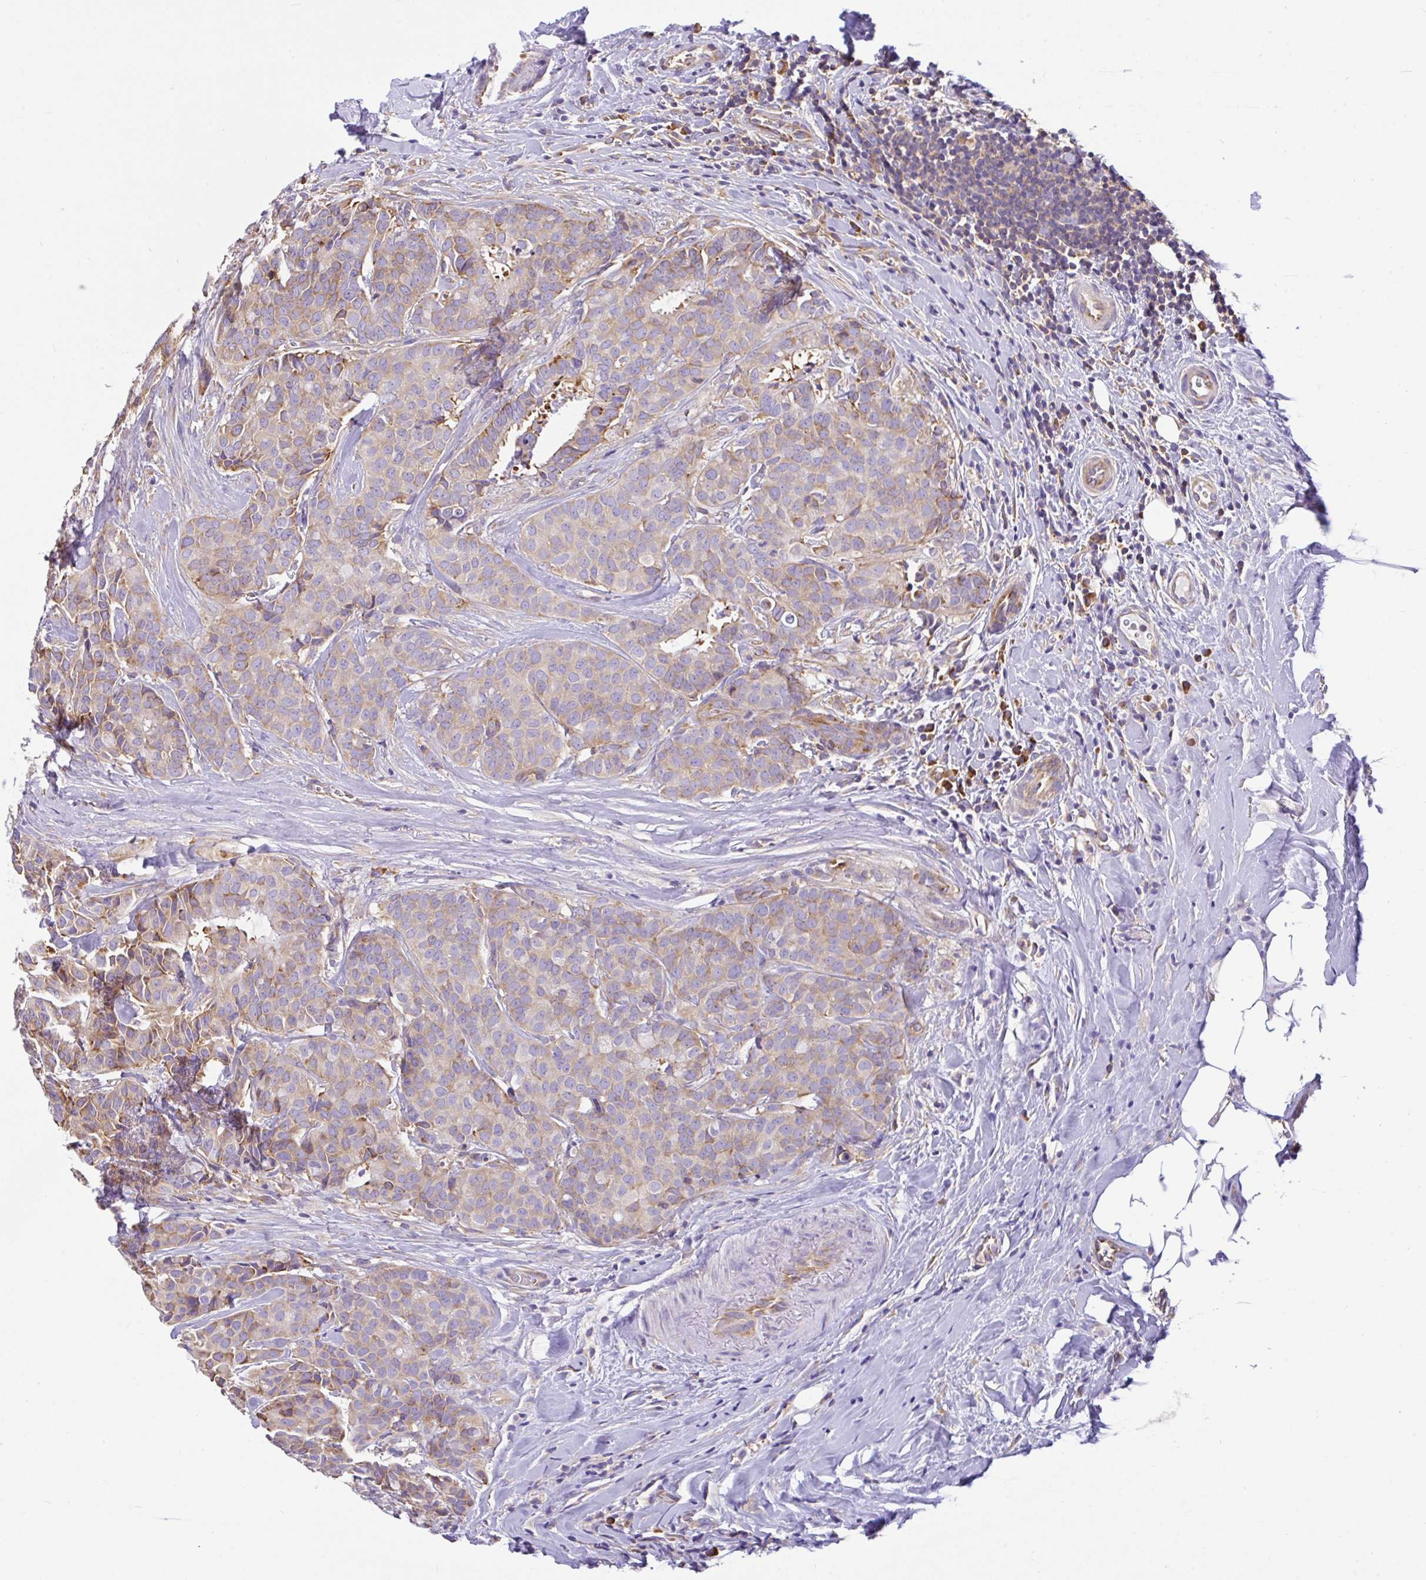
{"staining": {"intensity": "moderate", "quantity": "25%-75%", "location": "cytoplasmic/membranous"}, "tissue": "breast cancer", "cell_type": "Tumor cells", "image_type": "cancer", "snomed": [{"axis": "morphology", "description": "Duct carcinoma"}, {"axis": "topography", "description": "Breast"}], "caption": "Breast intraductal carcinoma tissue shows moderate cytoplasmic/membranous staining in about 25%-75% of tumor cells", "gene": "GFPT2", "patient": {"sex": "female", "age": 84}}